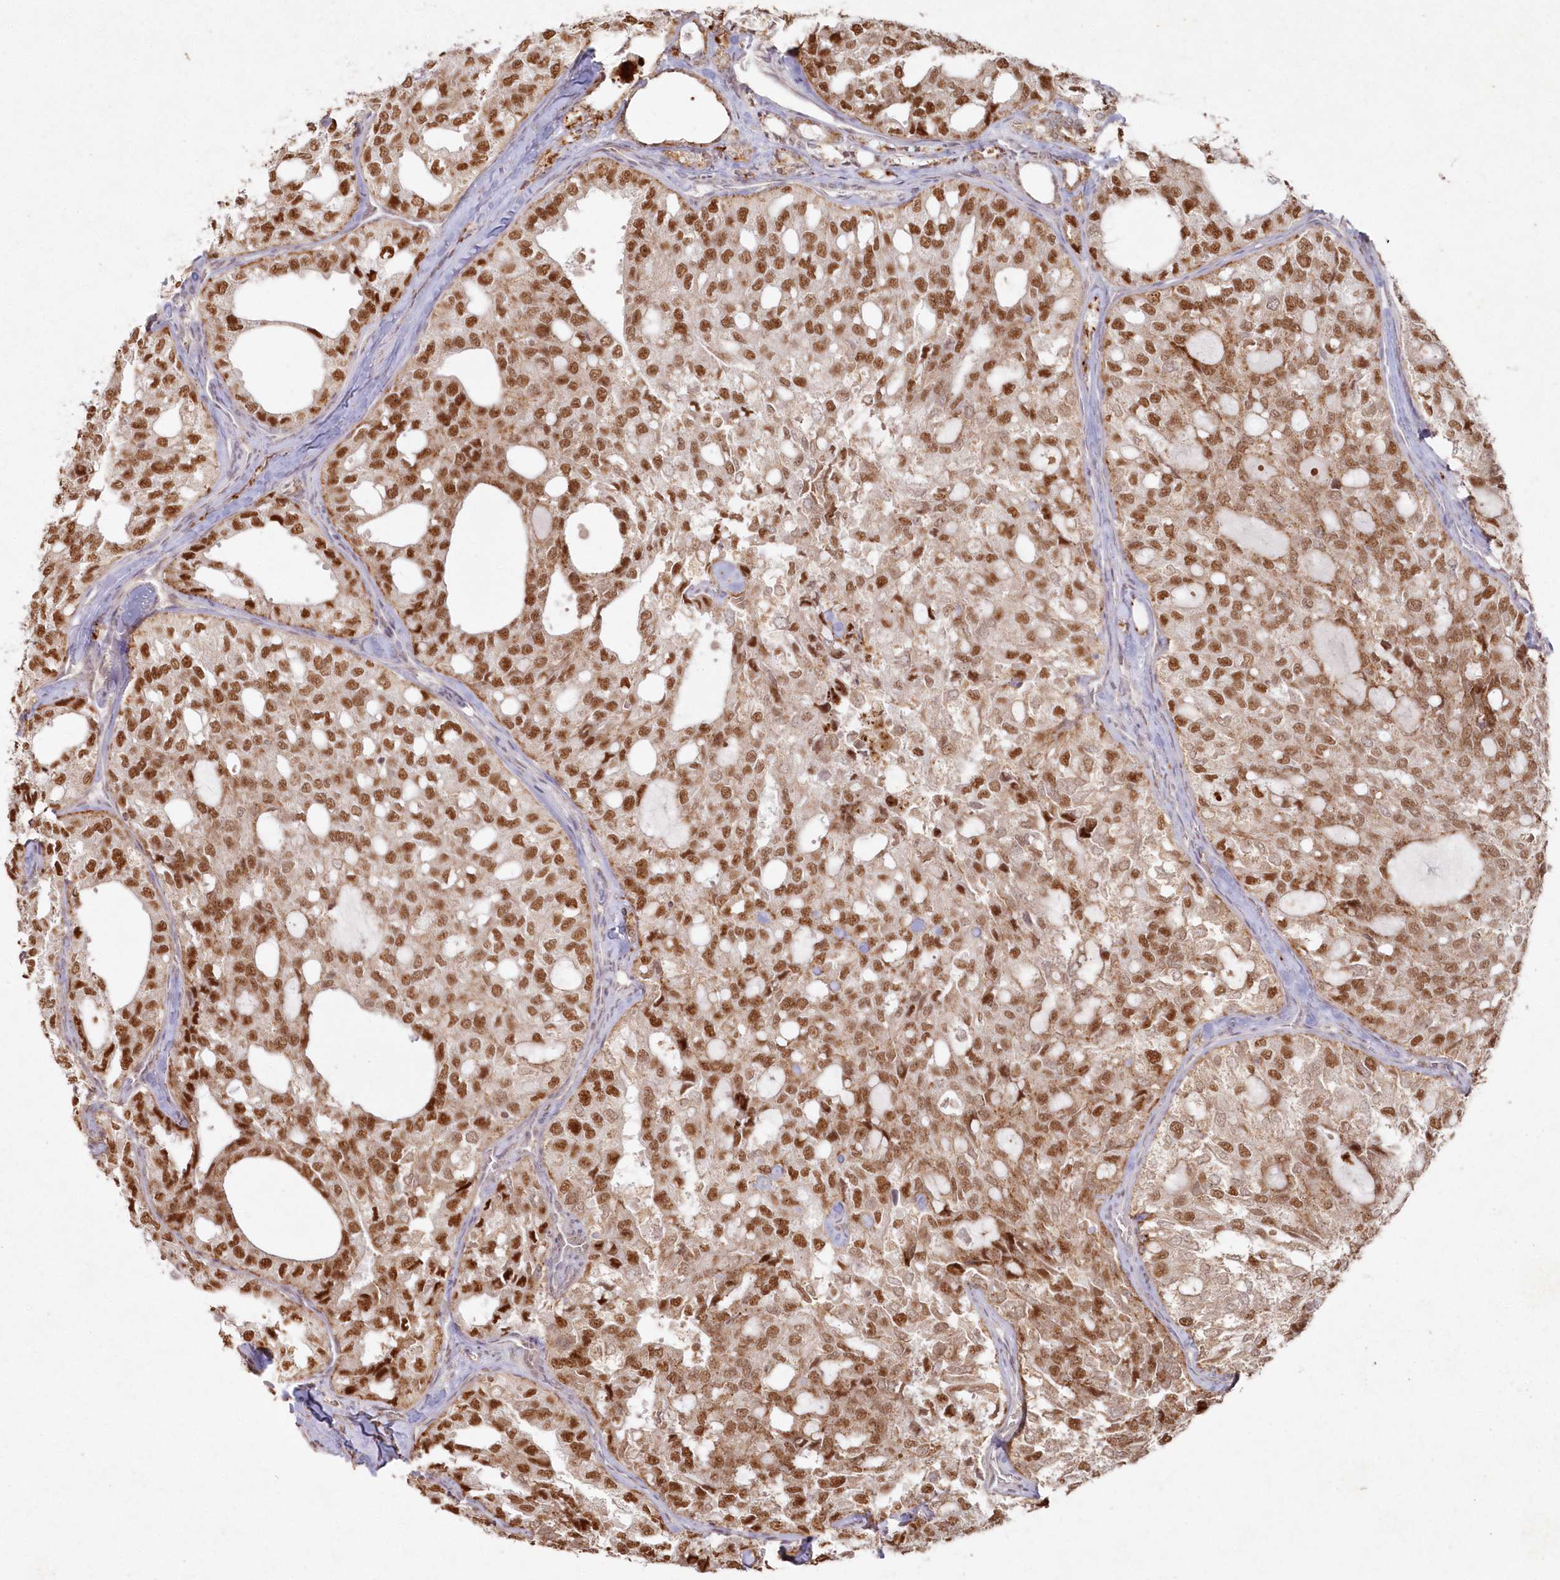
{"staining": {"intensity": "strong", "quantity": ">75%", "location": "cytoplasmic/membranous,nuclear"}, "tissue": "thyroid cancer", "cell_type": "Tumor cells", "image_type": "cancer", "snomed": [{"axis": "morphology", "description": "Follicular adenoma carcinoma, NOS"}, {"axis": "topography", "description": "Thyroid gland"}], "caption": "Tumor cells display strong cytoplasmic/membranous and nuclear expression in about >75% of cells in thyroid cancer (follicular adenoma carcinoma).", "gene": "ARSB", "patient": {"sex": "male", "age": 75}}